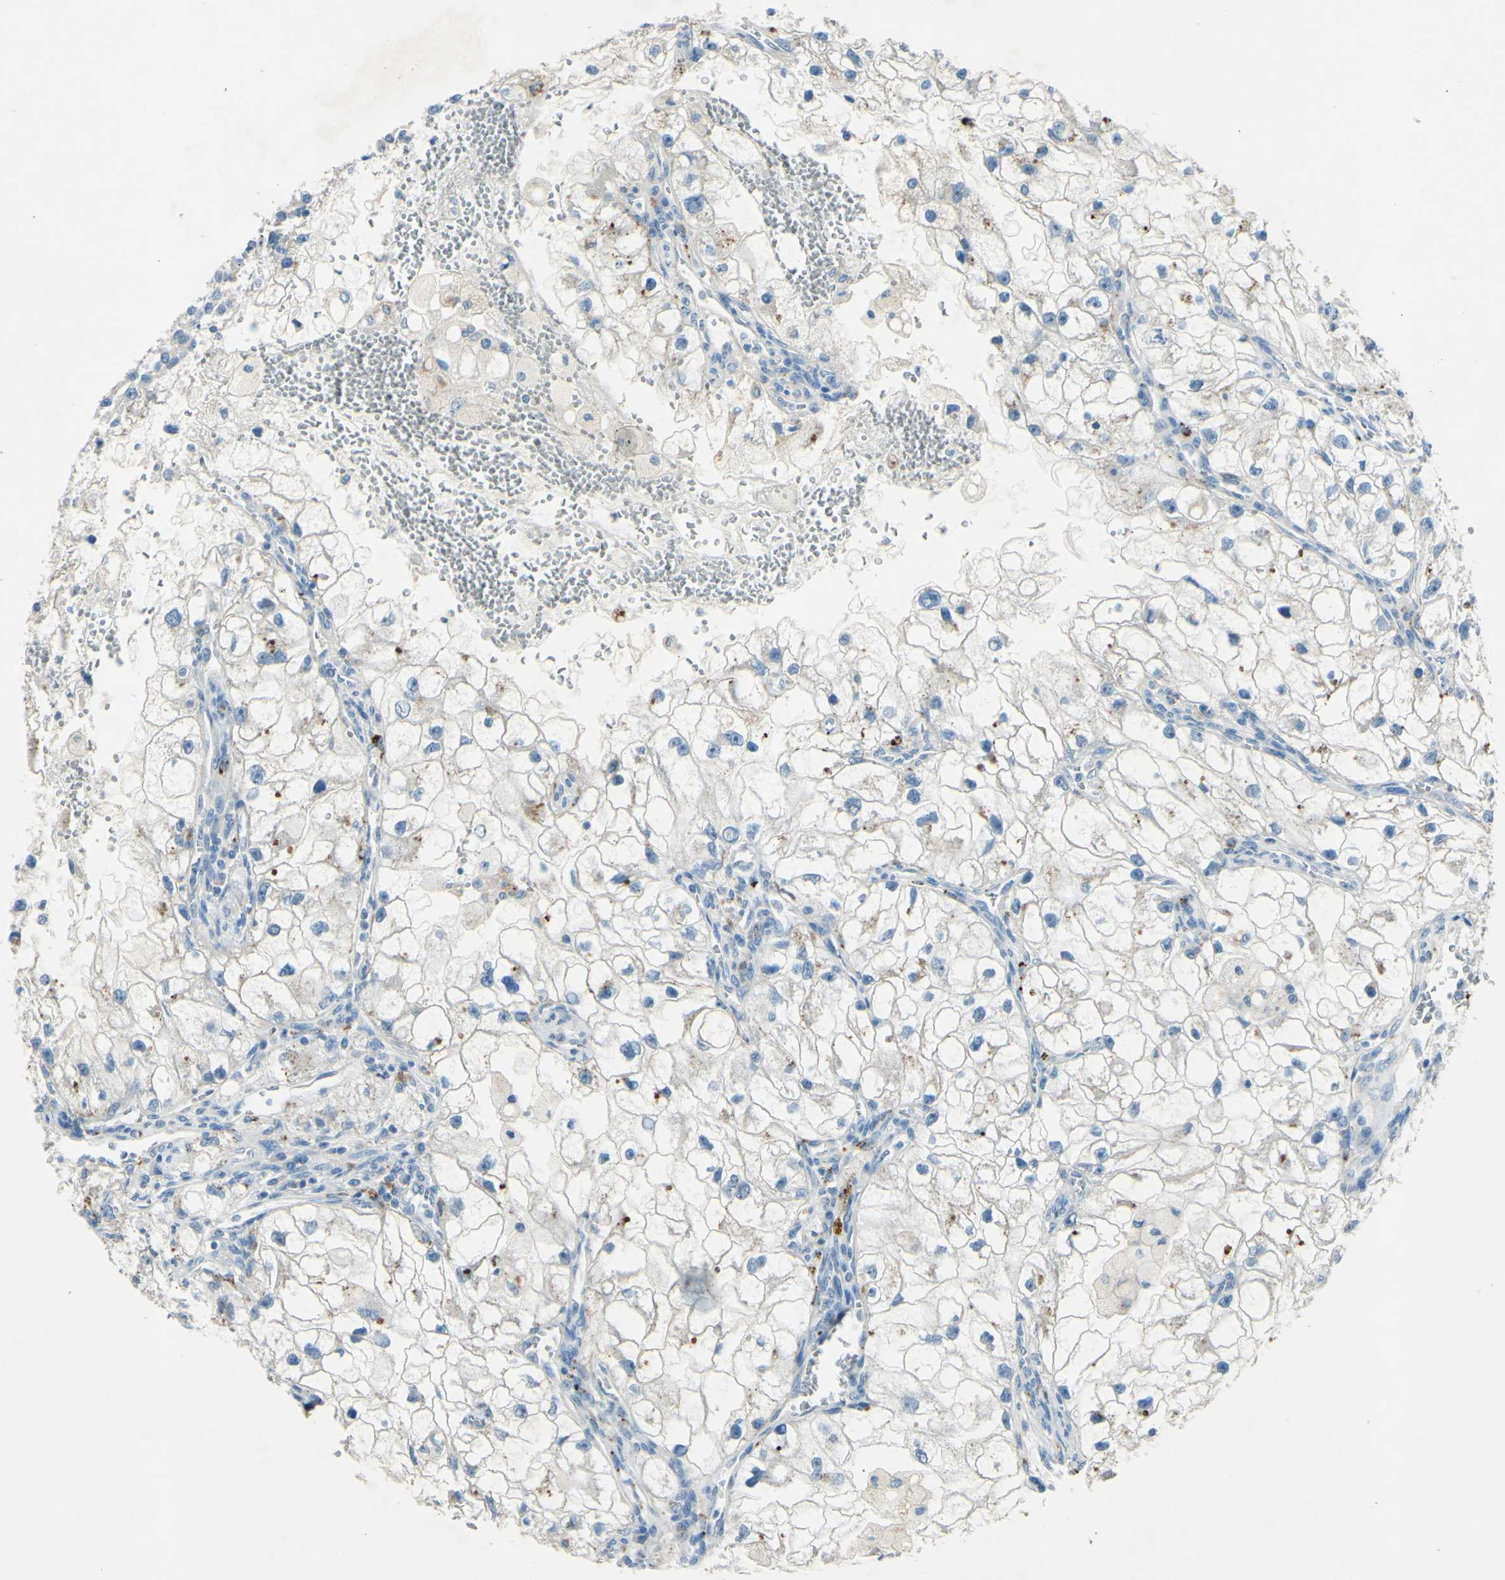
{"staining": {"intensity": "negative", "quantity": "none", "location": "none"}, "tissue": "renal cancer", "cell_type": "Tumor cells", "image_type": "cancer", "snomed": [{"axis": "morphology", "description": "Adenocarcinoma, NOS"}, {"axis": "topography", "description": "Kidney"}], "caption": "This micrograph is of renal cancer stained with immunohistochemistry (IHC) to label a protein in brown with the nuclei are counter-stained blue. There is no staining in tumor cells.", "gene": "CDH10", "patient": {"sex": "female", "age": 70}}